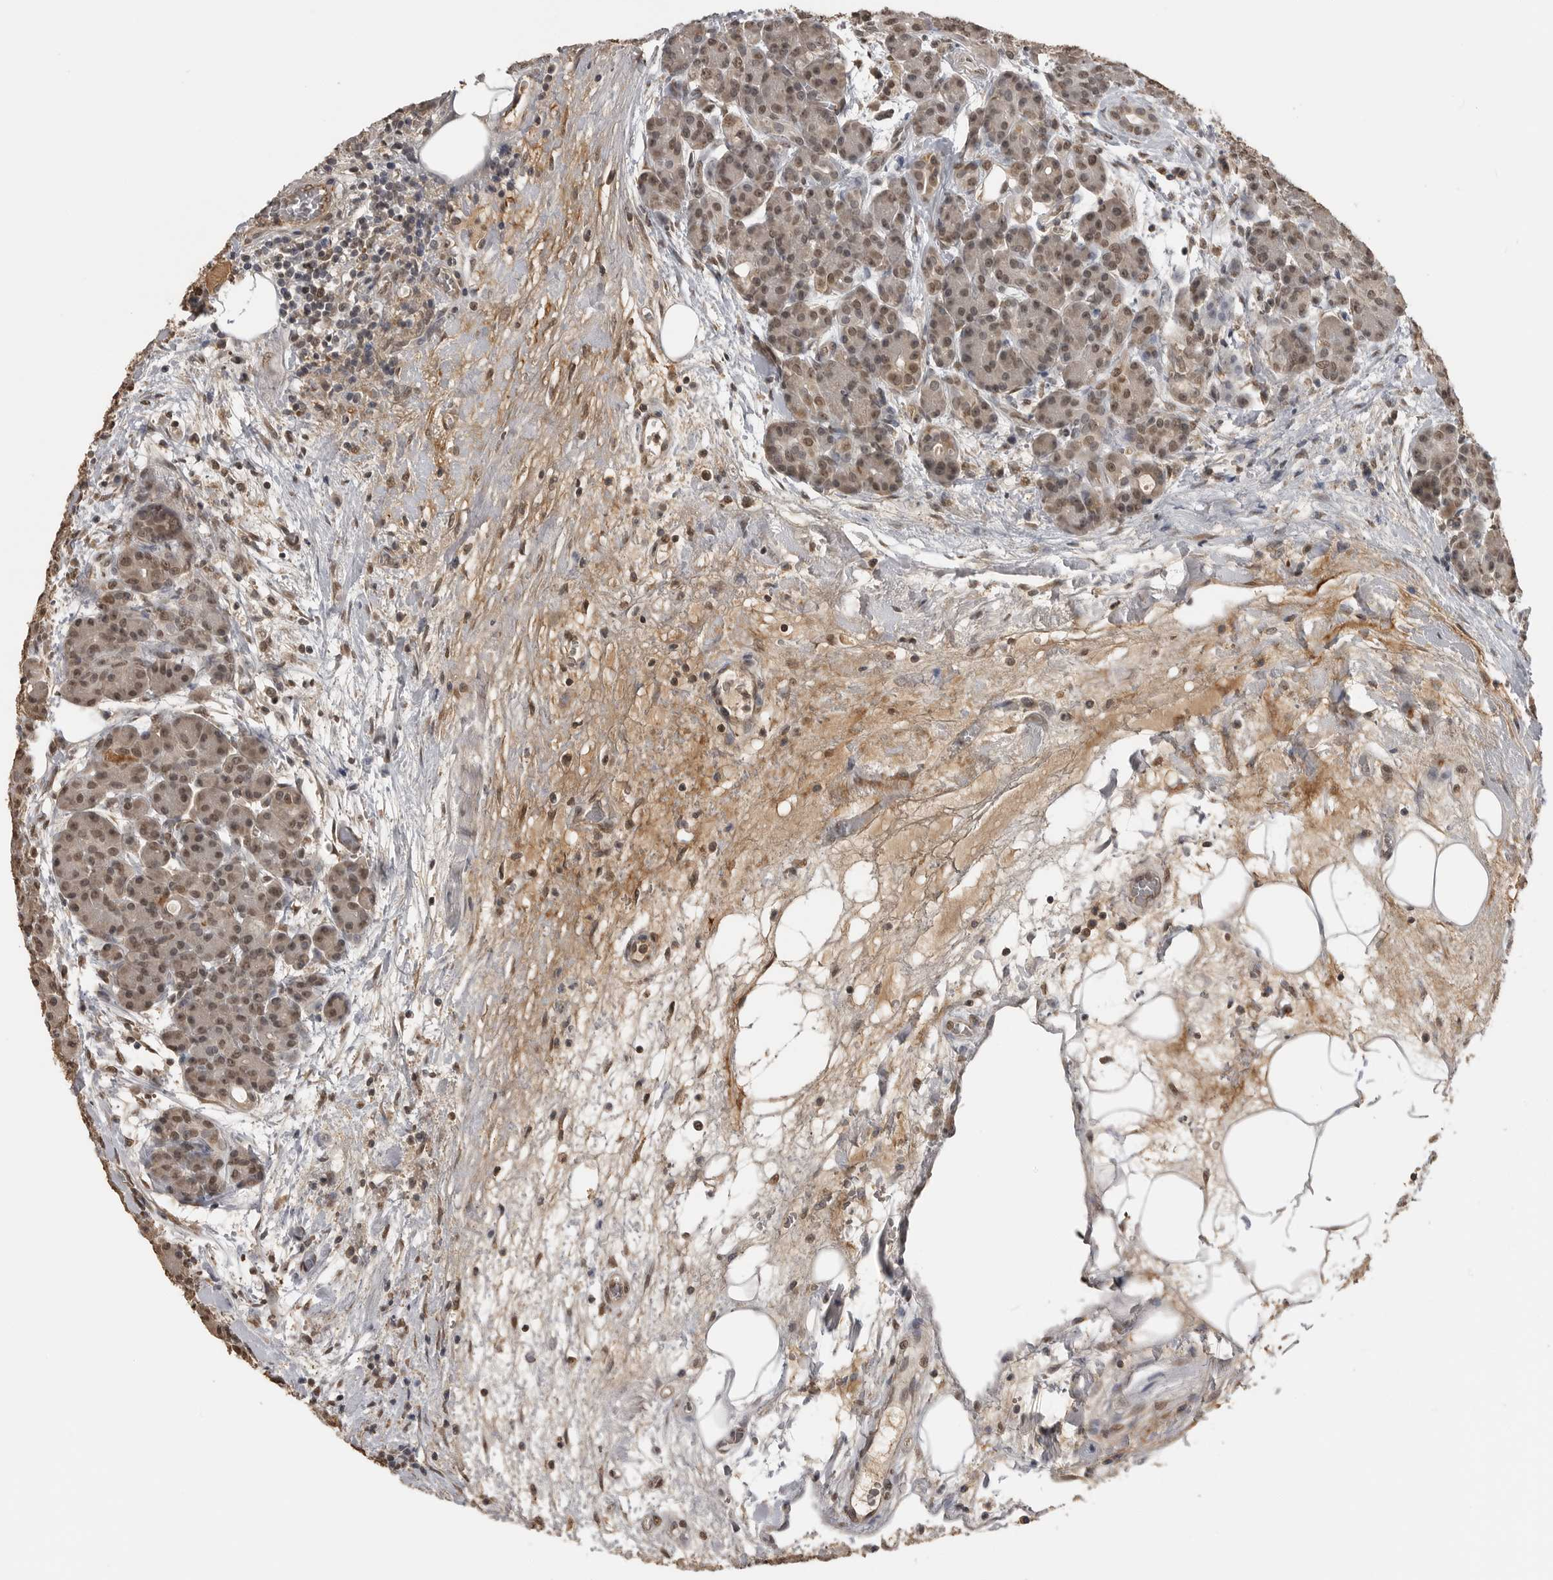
{"staining": {"intensity": "moderate", "quantity": ">75%", "location": "nuclear"}, "tissue": "pancreas", "cell_type": "Exocrine glandular cells", "image_type": "normal", "snomed": [{"axis": "morphology", "description": "Normal tissue, NOS"}, {"axis": "topography", "description": "Pancreas"}], "caption": "Moderate nuclear staining for a protein is identified in about >75% of exocrine glandular cells of unremarkable pancreas using immunohistochemistry.", "gene": "CLOCK", "patient": {"sex": "male", "age": 63}}